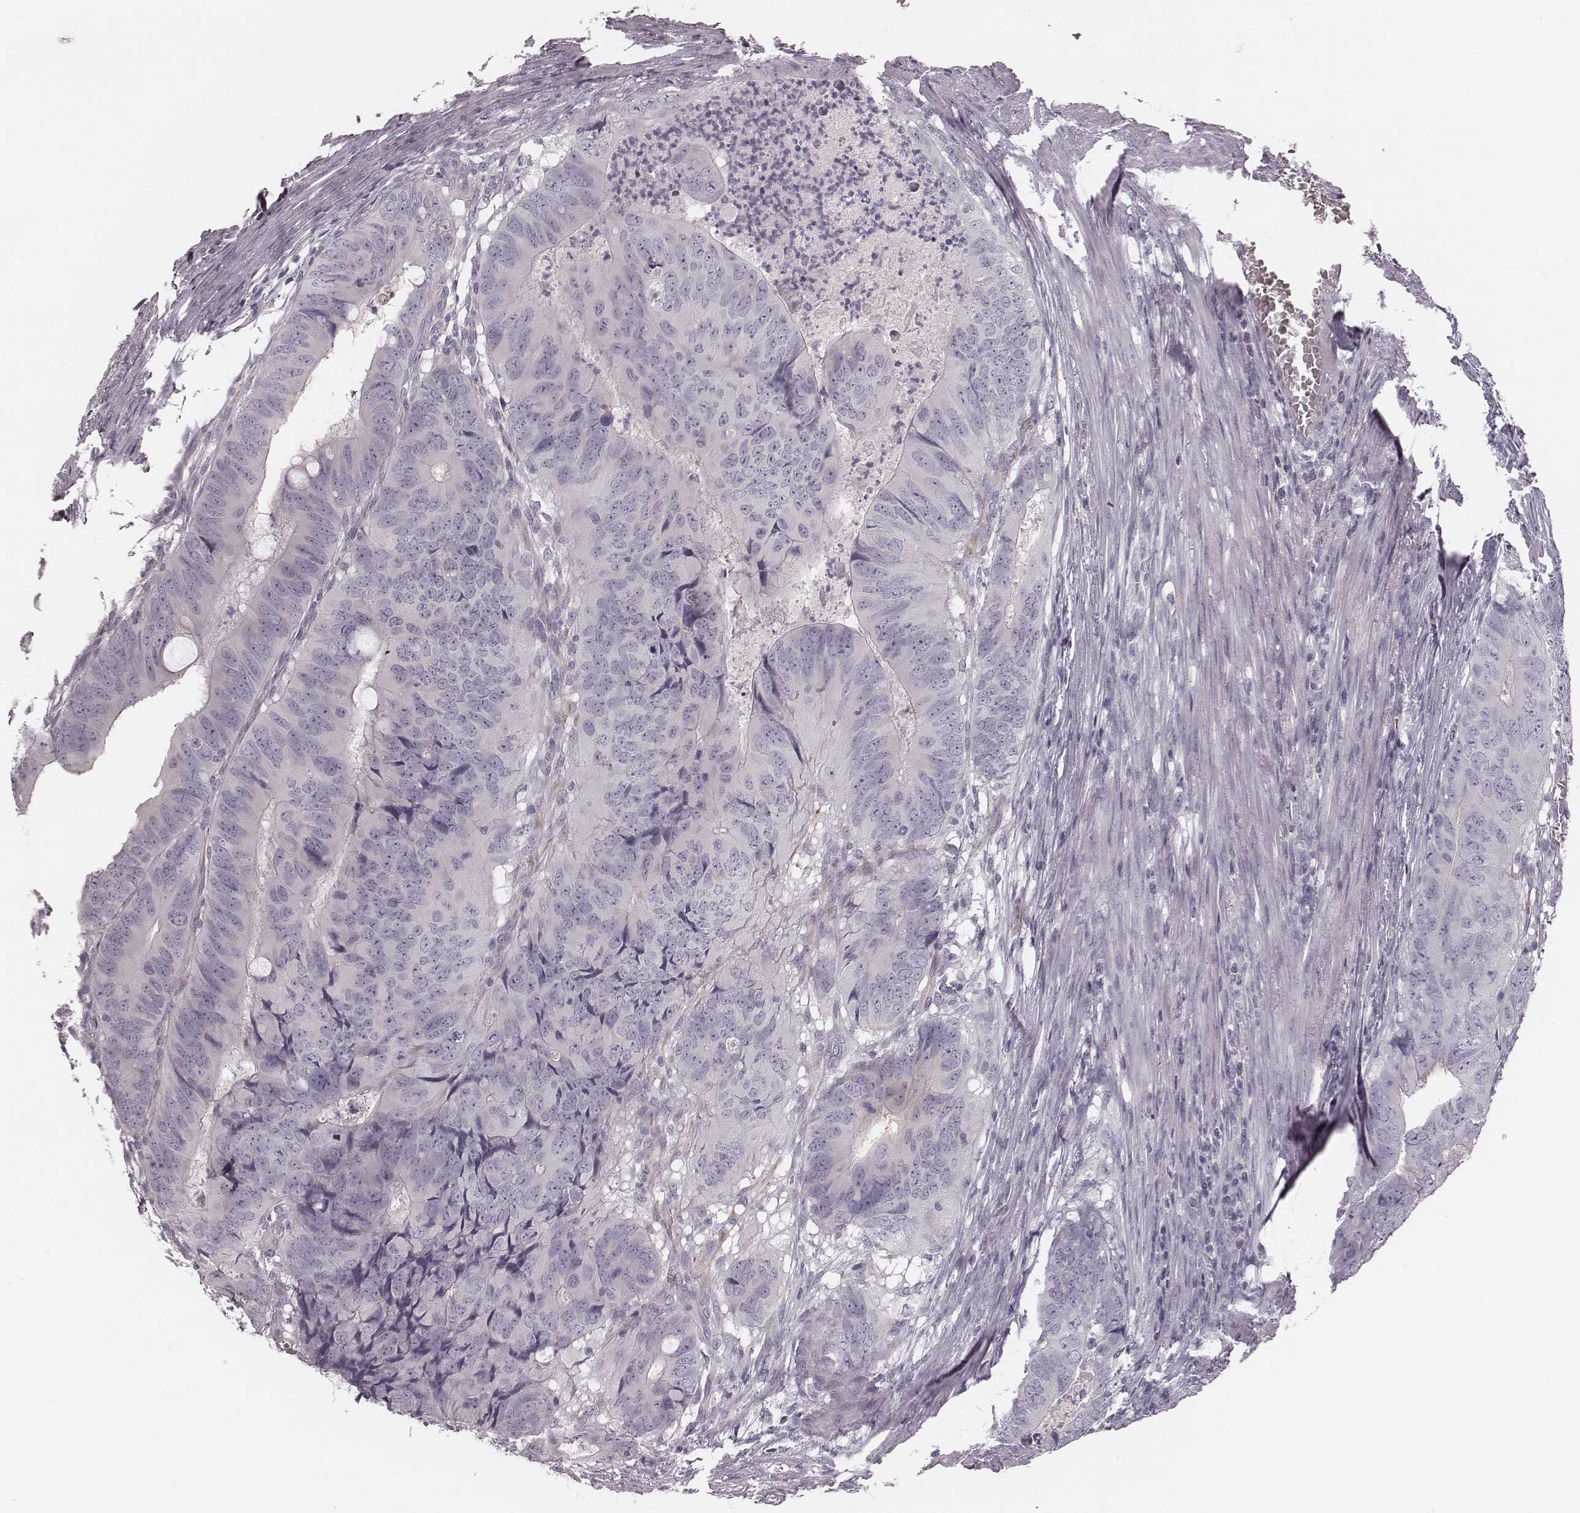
{"staining": {"intensity": "negative", "quantity": "none", "location": "none"}, "tissue": "colorectal cancer", "cell_type": "Tumor cells", "image_type": "cancer", "snomed": [{"axis": "morphology", "description": "Adenocarcinoma, NOS"}, {"axis": "topography", "description": "Colon"}], "caption": "Human colorectal cancer (adenocarcinoma) stained for a protein using IHC exhibits no staining in tumor cells.", "gene": "SPA17", "patient": {"sex": "male", "age": 79}}